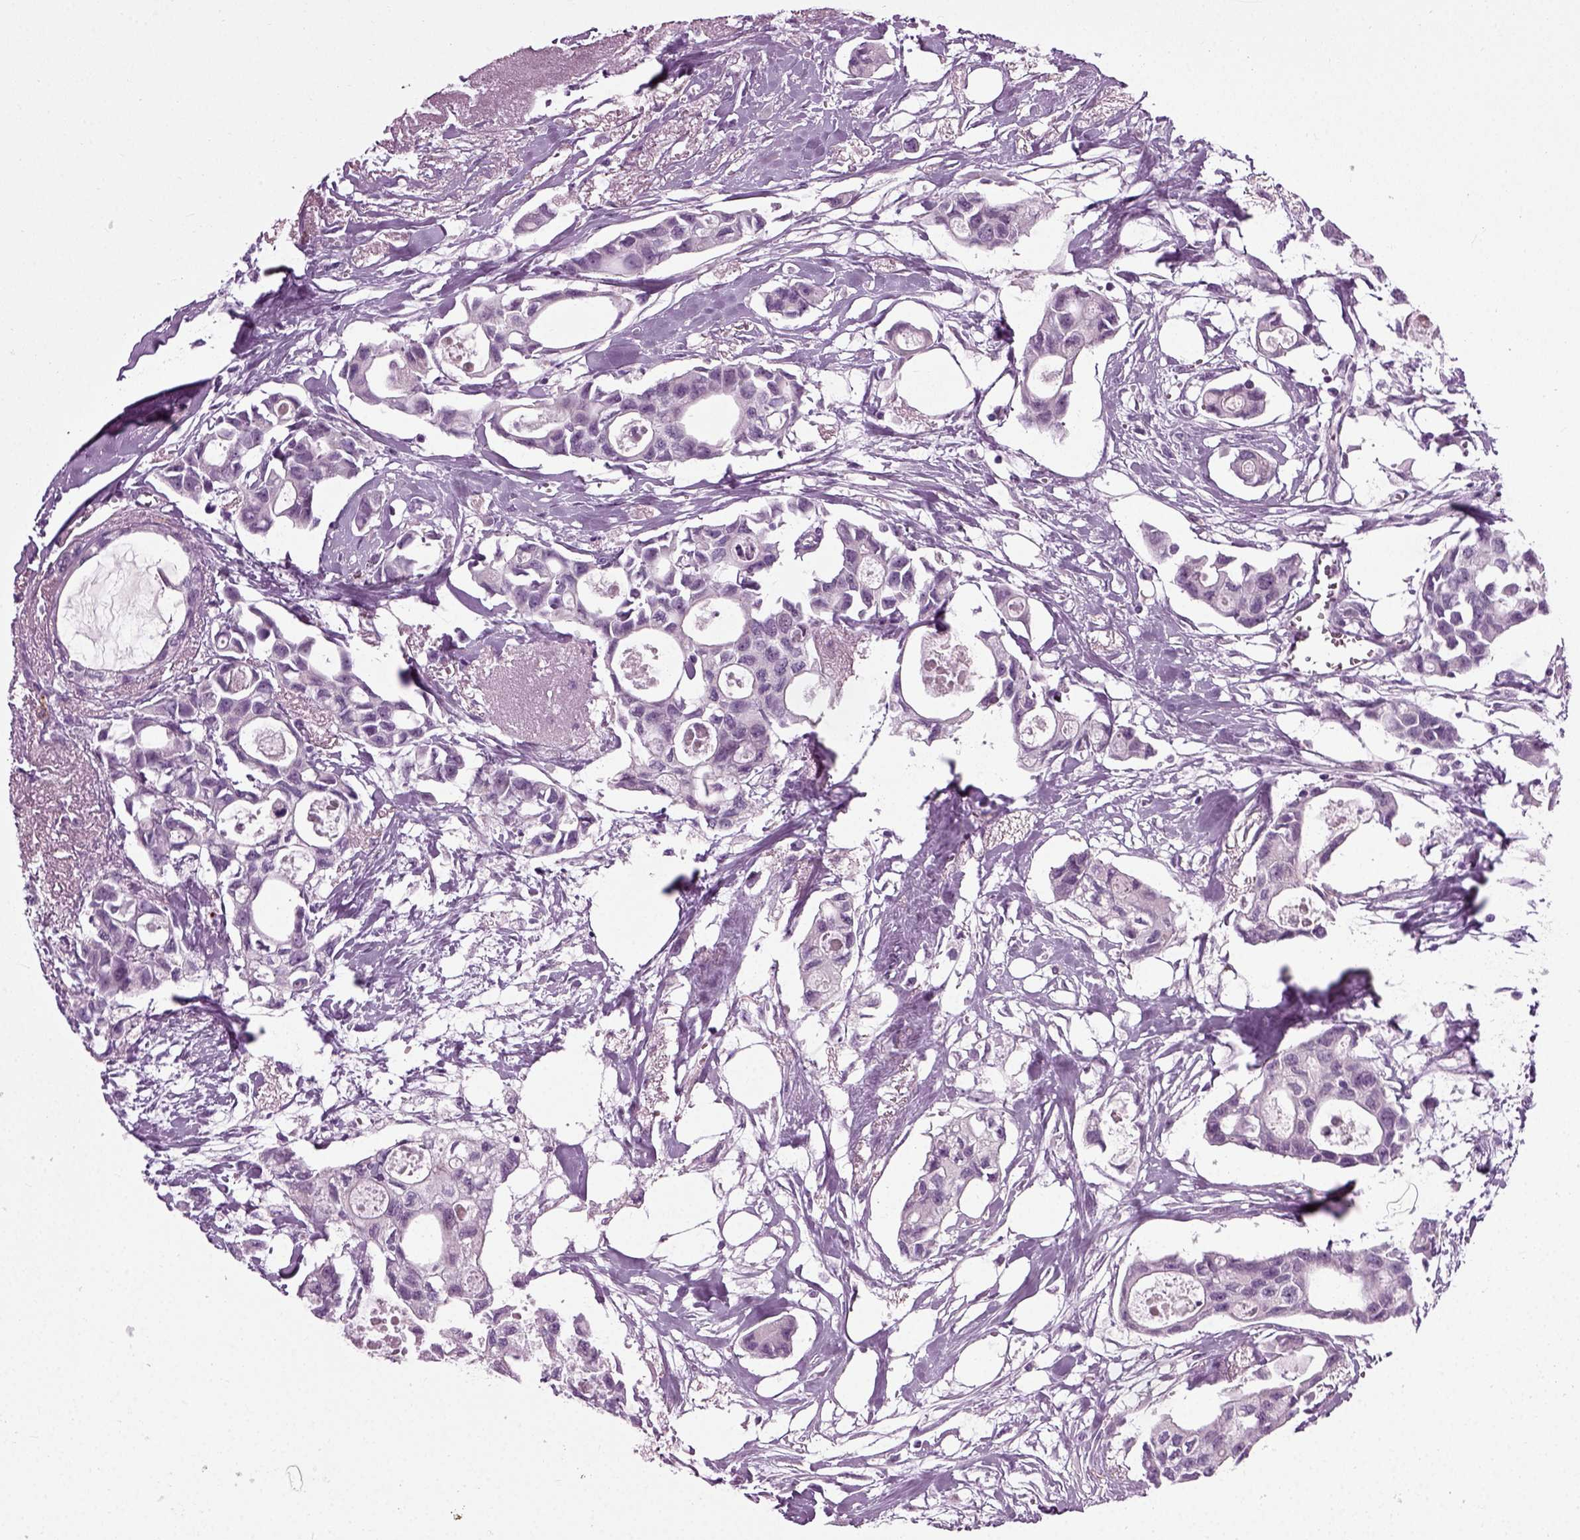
{"staining": {"intensity": "negative", "quantity": "none", "location": "none"}, "tissue": "breast cancer", "cell_type": "Tumor cells", "image_type": "cancer", "snomed": [{"axis": "morphology", "description": "Duct carcinoma"}, {"axis": "topography", "description": "Breast"}], "caption": "This is an immunohistochemistry (IHC) photomicrograph of human breast infiltrating ductal carcinoma. There is no staining in tumor cells.", "gene": "SCG5", "patient": {"sex": "female", "age": 83}}